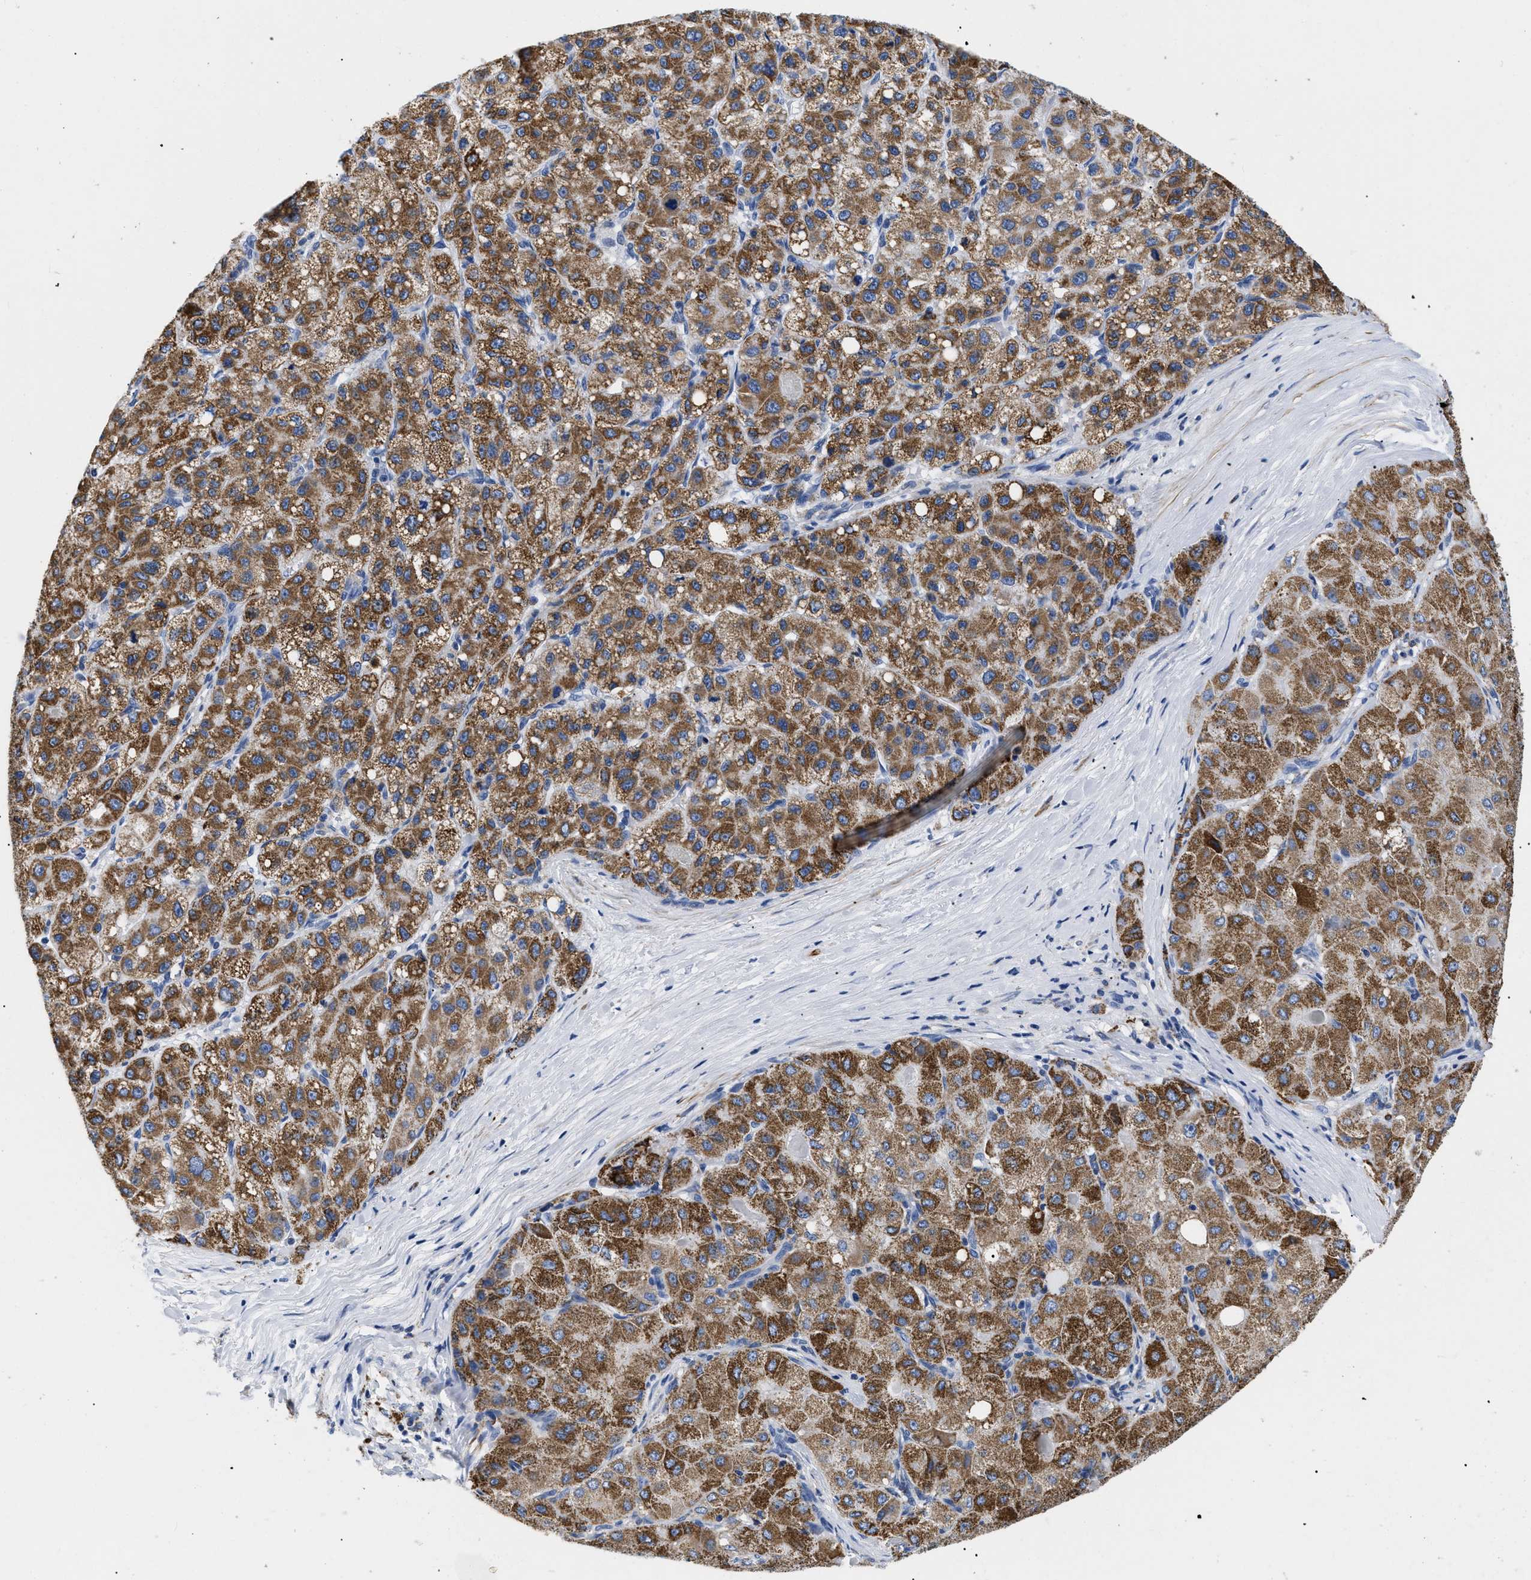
{"staining": {"intensity": "strong", "quantity": ">75%", "location": "cytoplasmic/membranous"}, "tissue": "liver cancer", "cell_type": "Tumor cells", "image_type": "cancer", "snomed": [{"axis": "morphology", "description": "Carcinoma, Hepatocellular, NOS"}, {"axis": "topography", "description": "Liver"}], "caption": "Immunohistochemistry histopathology image of neoplastic tissue: human liver hepatocellular carcinoma stained using immunohistochemistry (IHC) exhibits high levels of strong protein expression localized specifically in the cytoplasmic/membranous of tumor cells, appearing as a cytoplasmic/membranous brown color.", "gene": "GPR149", "patient": {"sex": "male", "age": 80}}